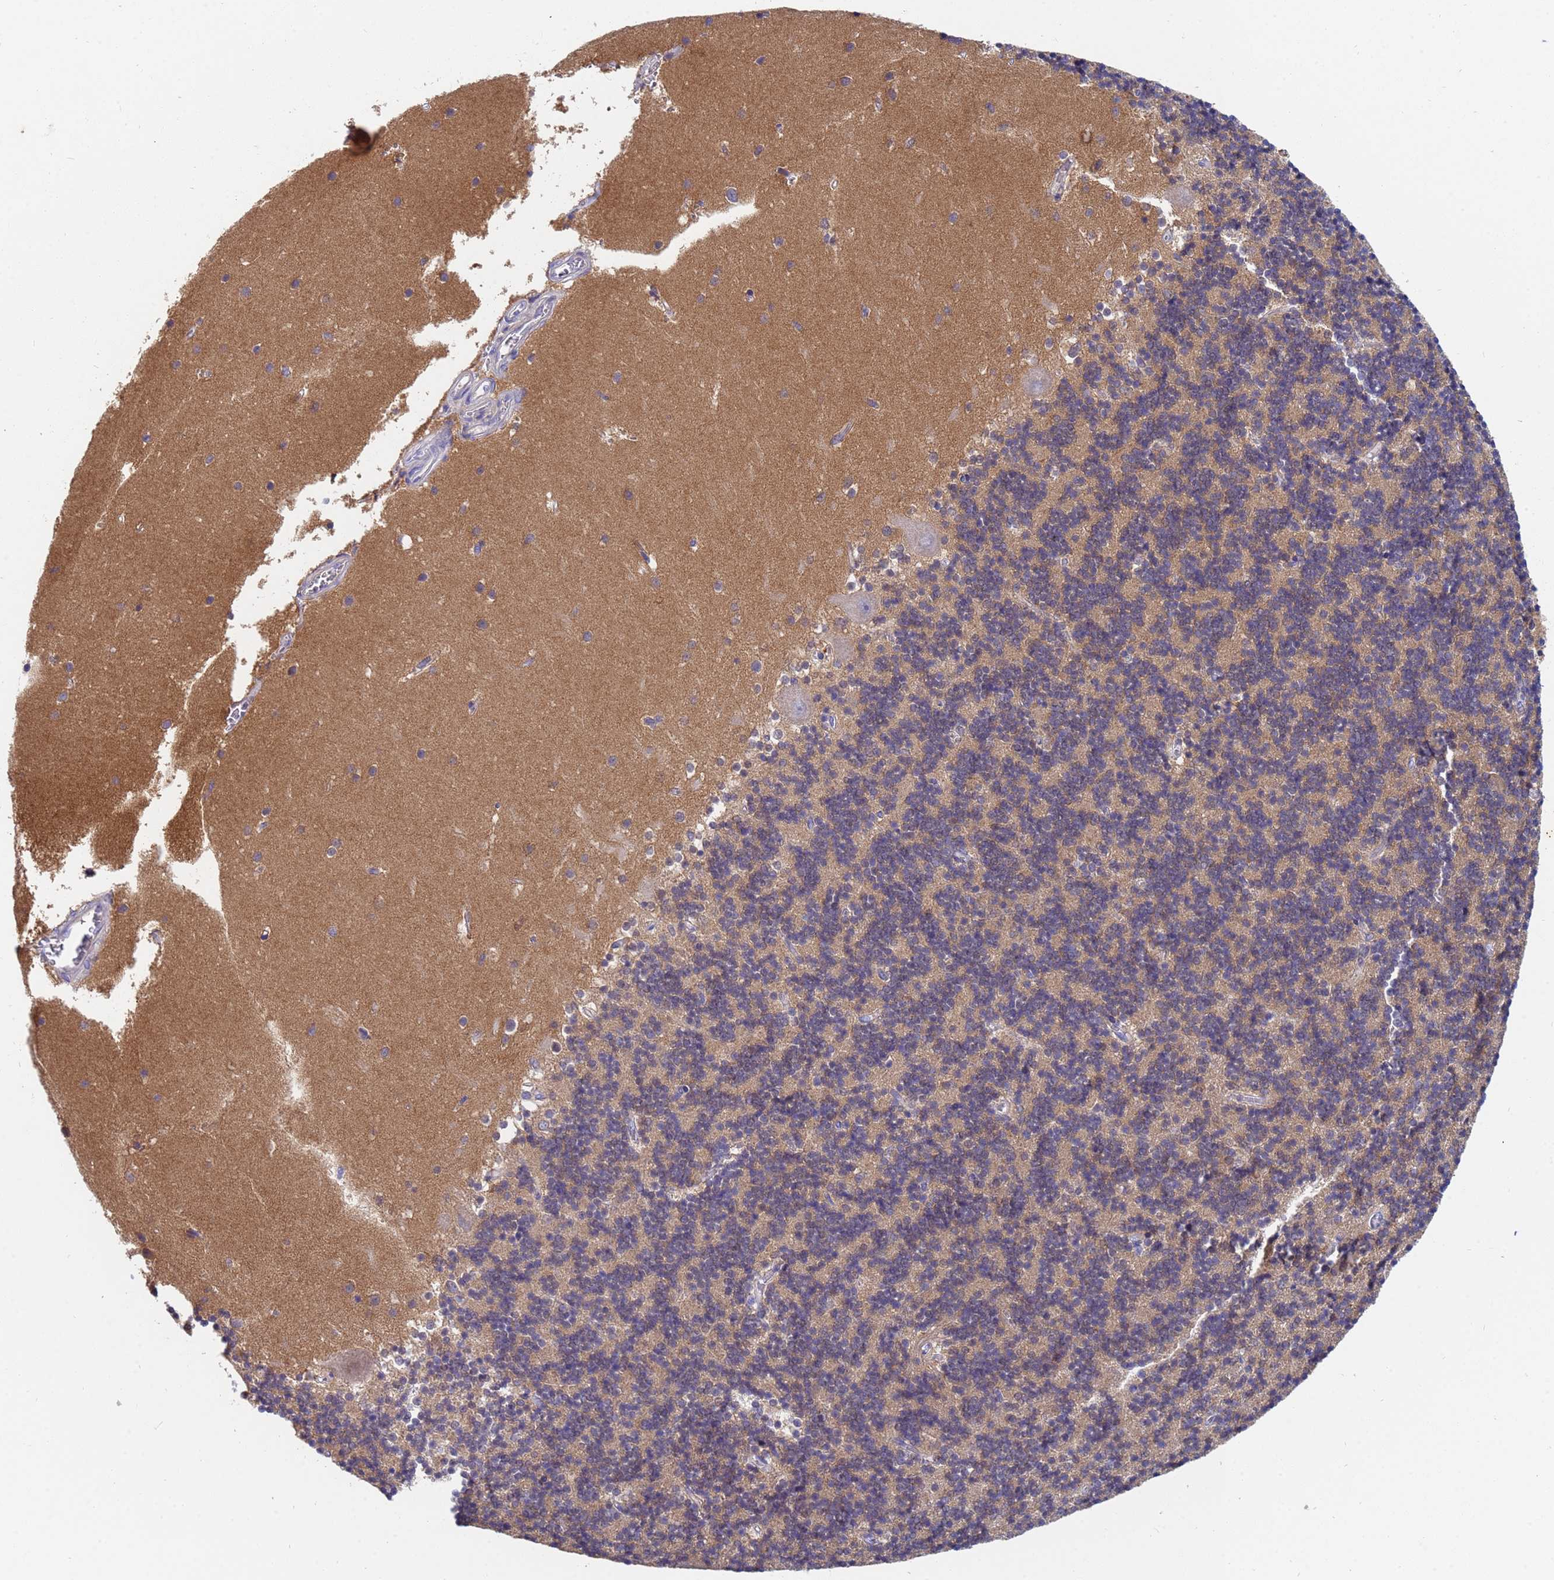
{"staining": {"intensity": "weak", "quantity": "<25%", "location": "cytoplasmic/membranous"}, "tissue": "cerebellum", "cell_type": "Cells in granular layer", "image_type": "normal", "snomed": [{"axis": "morphology", "description": "Normal tissue, NOS"}, {"axis": "topography", "description": "Cerebellum"}], "caption": "Cerebellum stained for a protein using immunohistochemistry exhibits no staining cells in granular layer.", "gene": "TTLL11", "patient": {"sex": "male", "age": 54}}